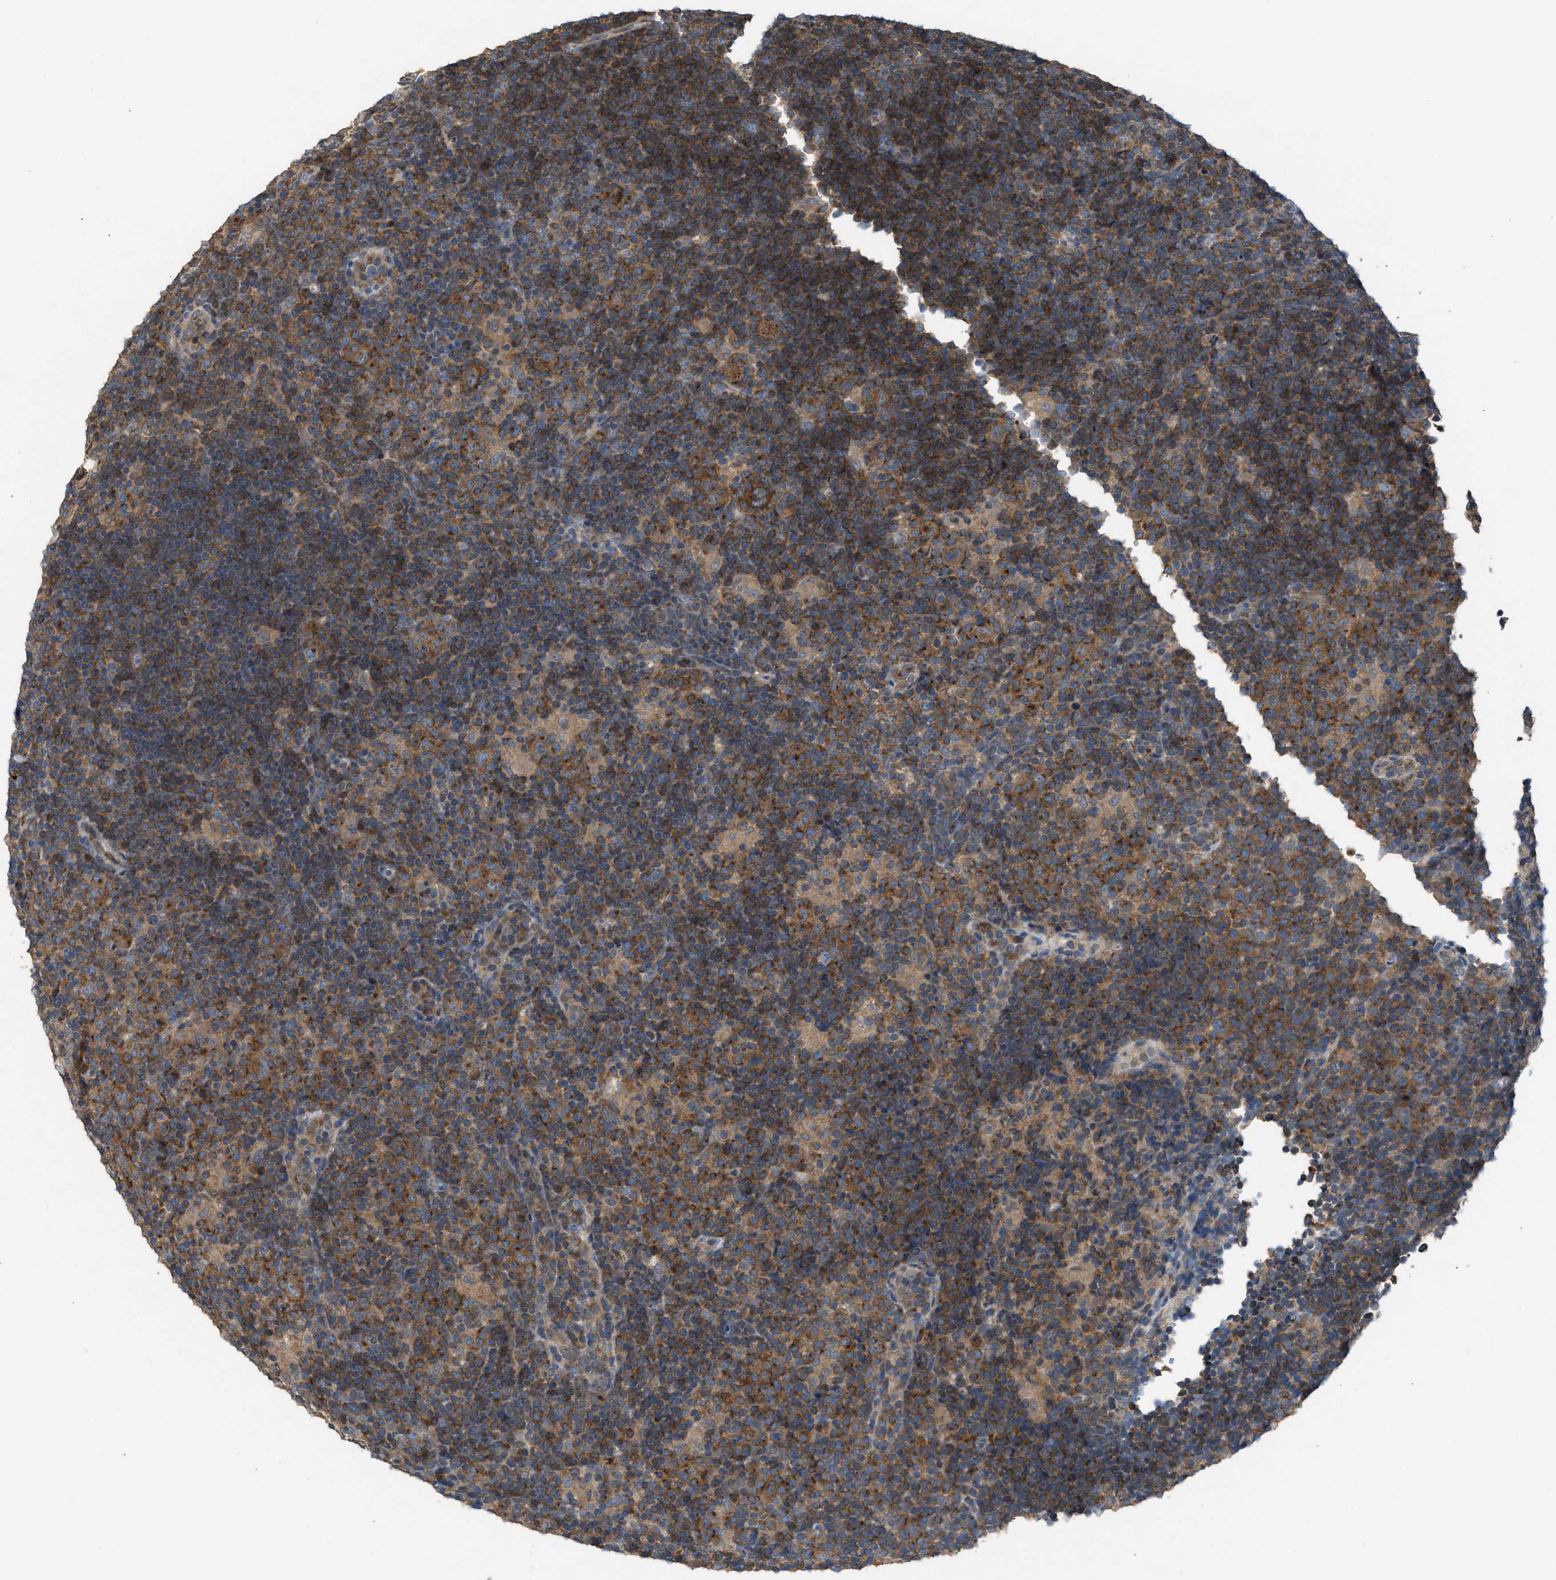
{"staining": {"intensity": "moderate", "quantity": ">75%", "location": "cytoplasmic/membranous"}, "tissue": "lymphoma", "cell_type": "Tumor cells", "image_type": "cancer", "snomed": [{"axis": "morphology", "description": "Hodgkin's disease, NOS"}, {"axis": "topography", "description": "Lymph node"}], "caption": "Brown immunohistochemical staining in human lymphoma reveals moderate cytoplasmic/membranous staining in approximately >75% of tumor cells.", "gene": "TPK1", "patient": {"sex": "female", "age": 57}}